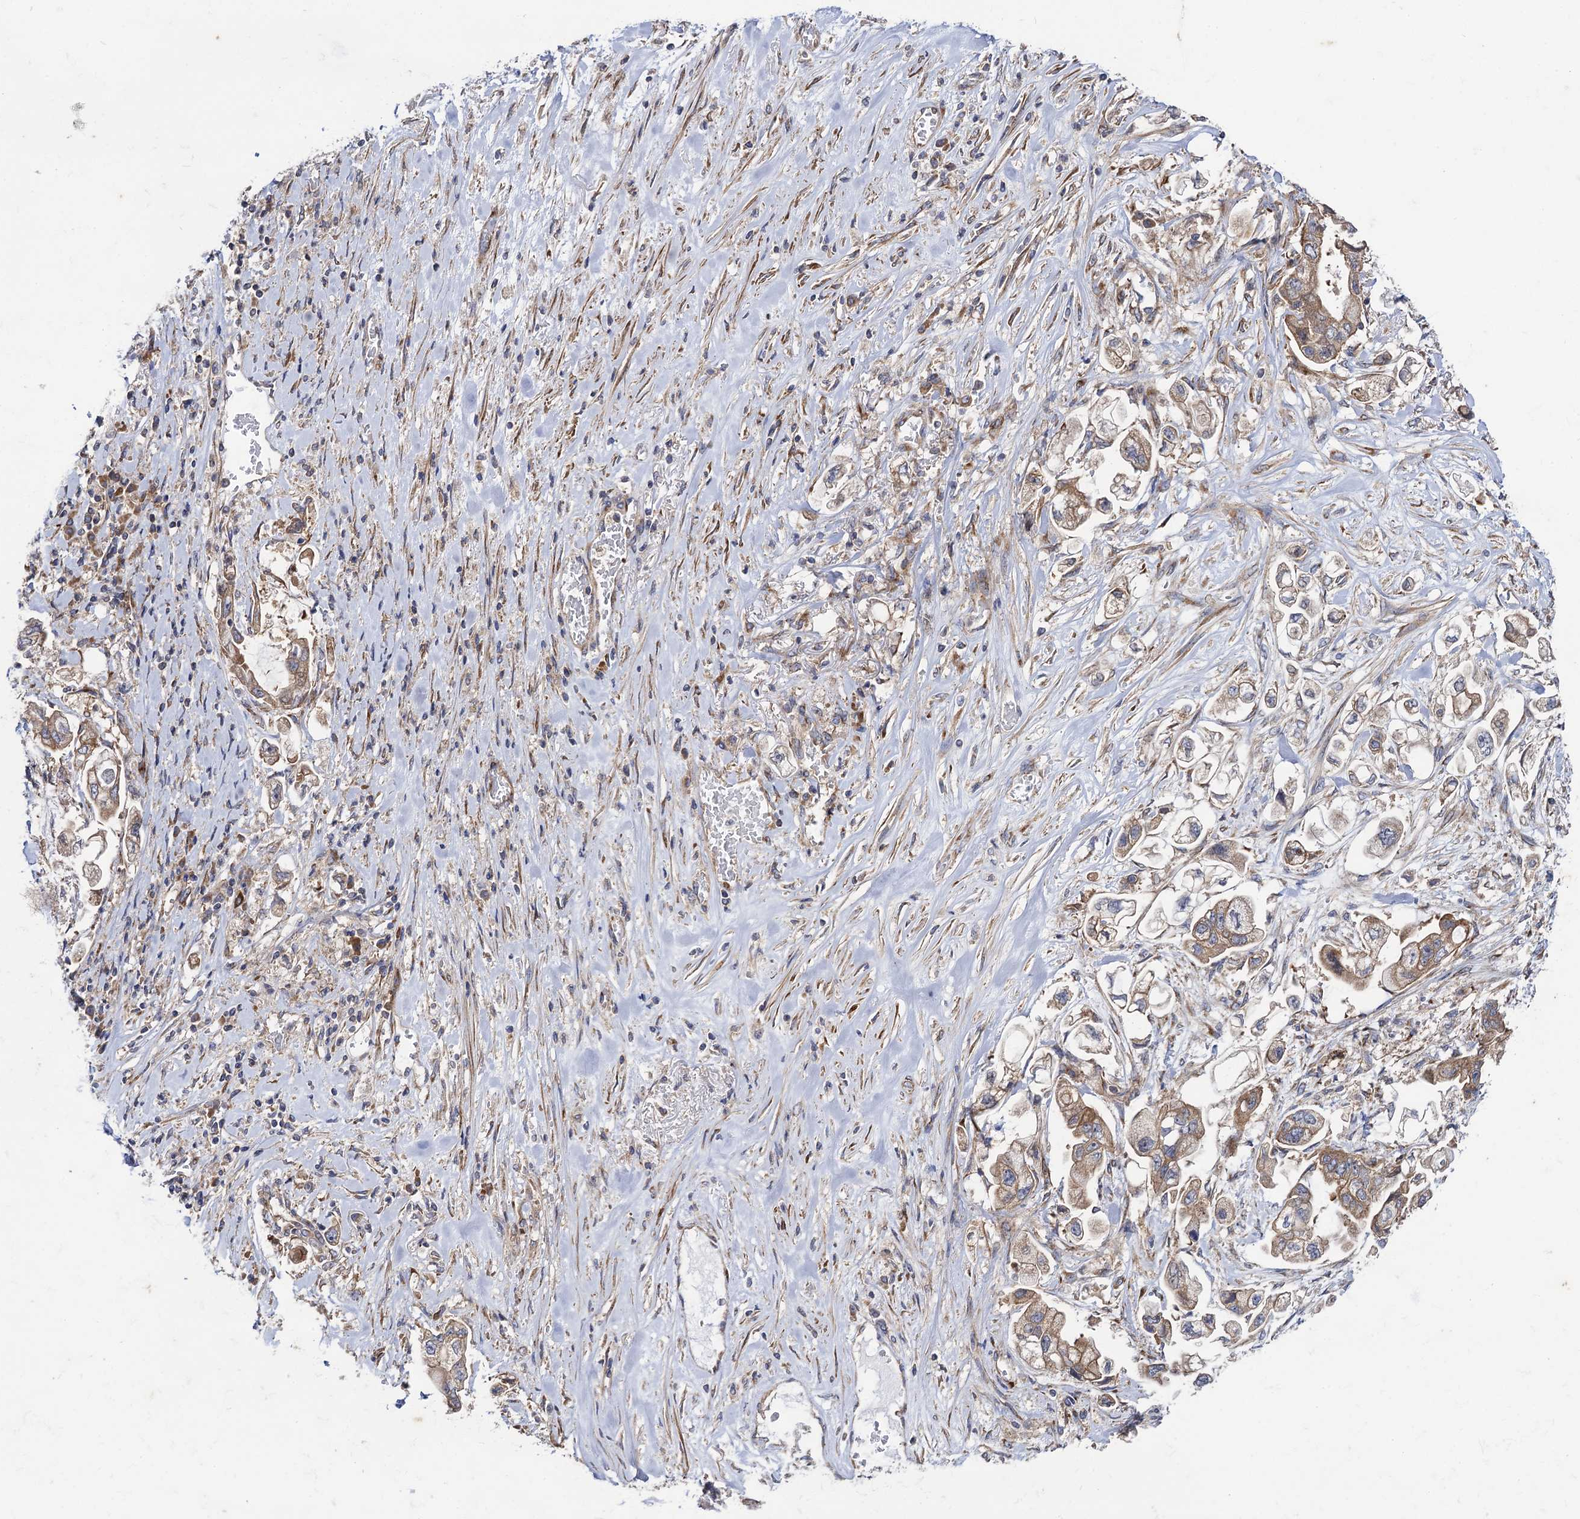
{"staining": {"intensity": "moderate", "quantity": ">75%", "location": "cytoplasmic/membranous"}, "tissue": "stomach cancer", "cell_type": "Tumor cells", "image_type": "cancer", "snomed": [{"axis": "morphology", "description": "Adenocarcinoma, NOS"}, {"axis": "topography", "description": "Stomach"}], "caption": "Protein analysis of adenocarcinoma (stomach) tissue shows moderate cytoplasmic/membranous staining in approximately >75% of tumor cells.", "gene": "DYDC1", "patient": {"sex": "male", "age": 62}}